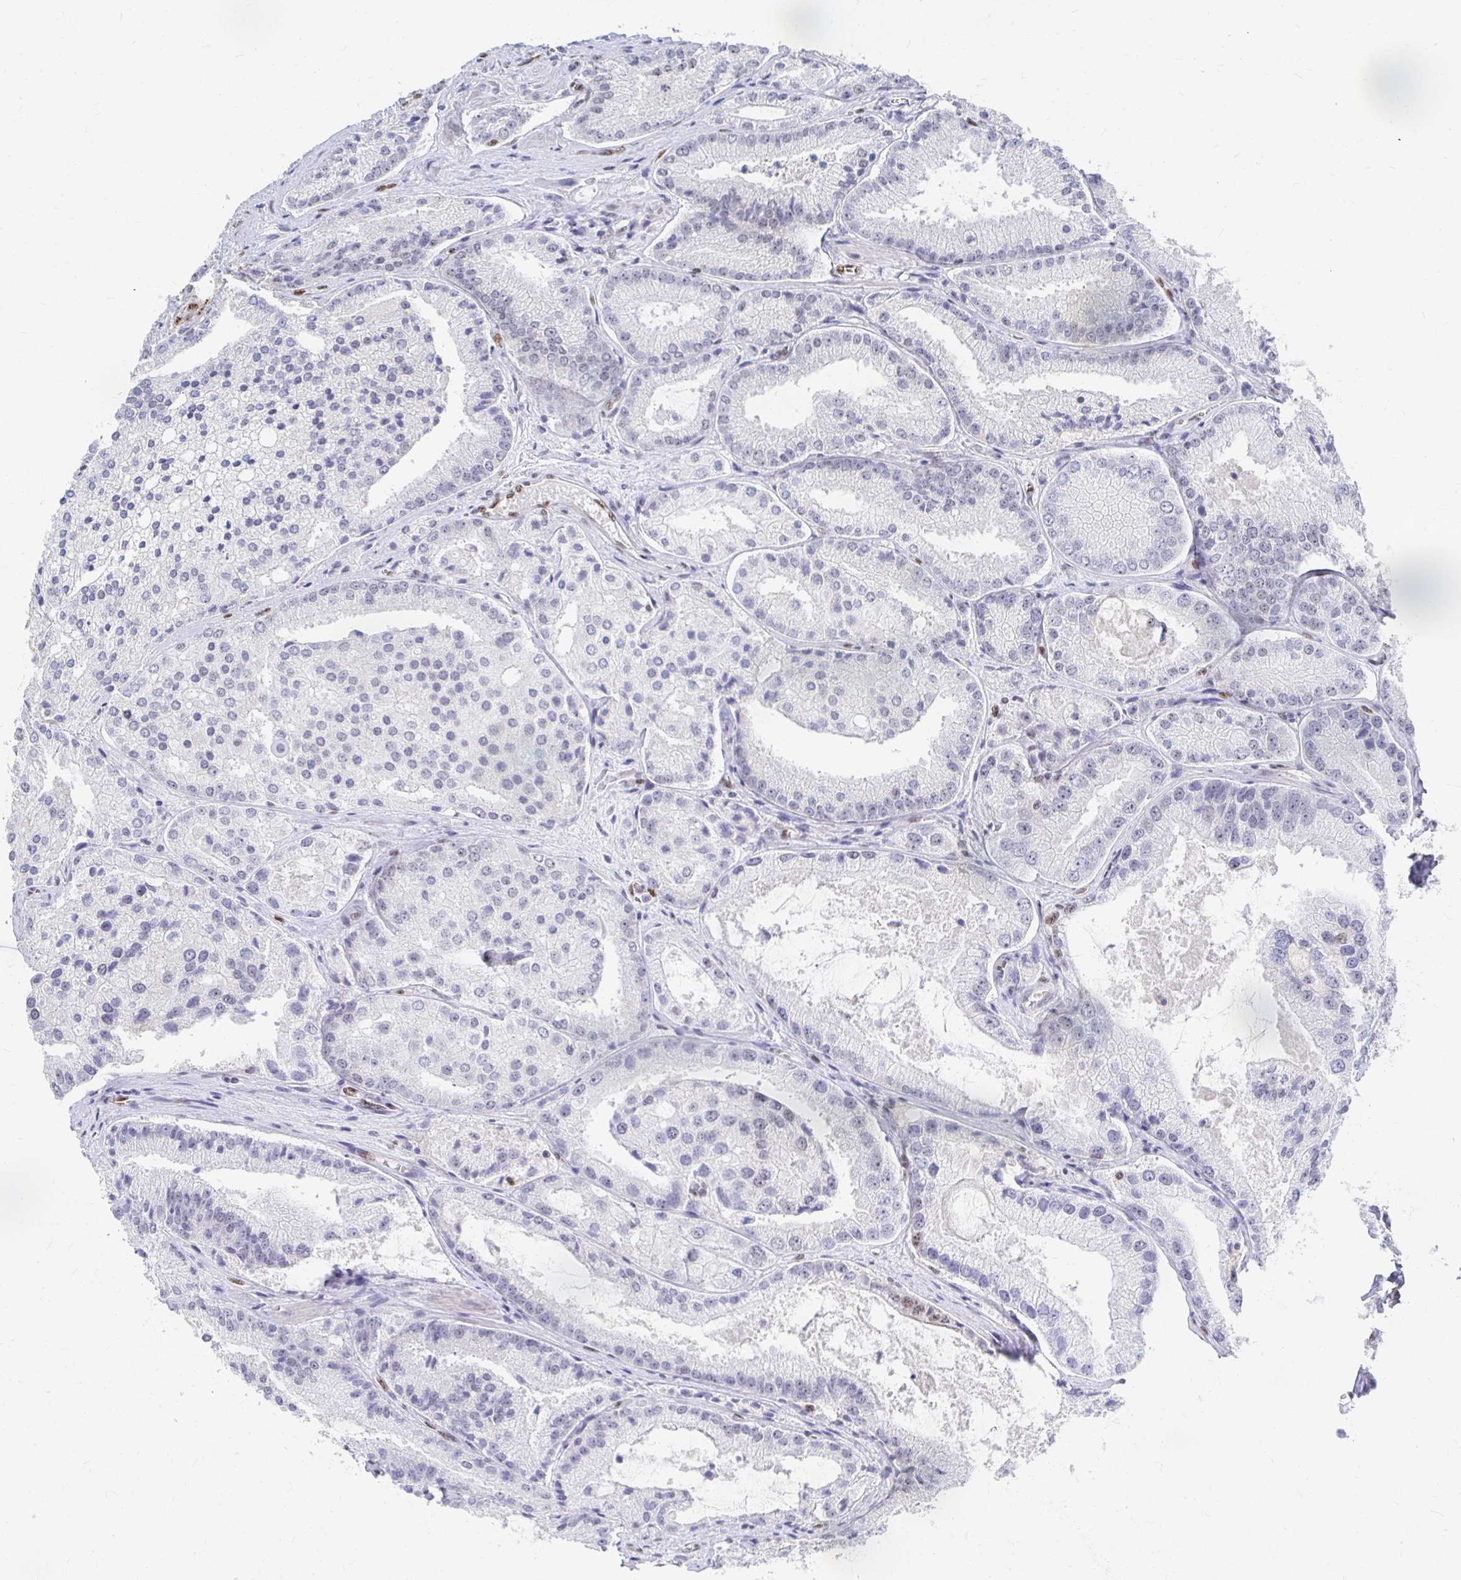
{"staining": {"intensity": "negative", "quantity": "none", "location": "none"}, "tissue": "prostate cancer", "cell_type": "Tumor cells", "image_type": "cancer", "snomed": [{"axis": "morphology", "description": "Adenocarcinoma, High grade"}, {"axis": "topography", "description": "Prostate"}], "caption": "Immunohistochemical staining of human prostate high-grade adenocarcinoma exhibits no significant positivity in tumor cells.", "gene": "CLIC3", "patient": {"sex": "male", "age": 73}}